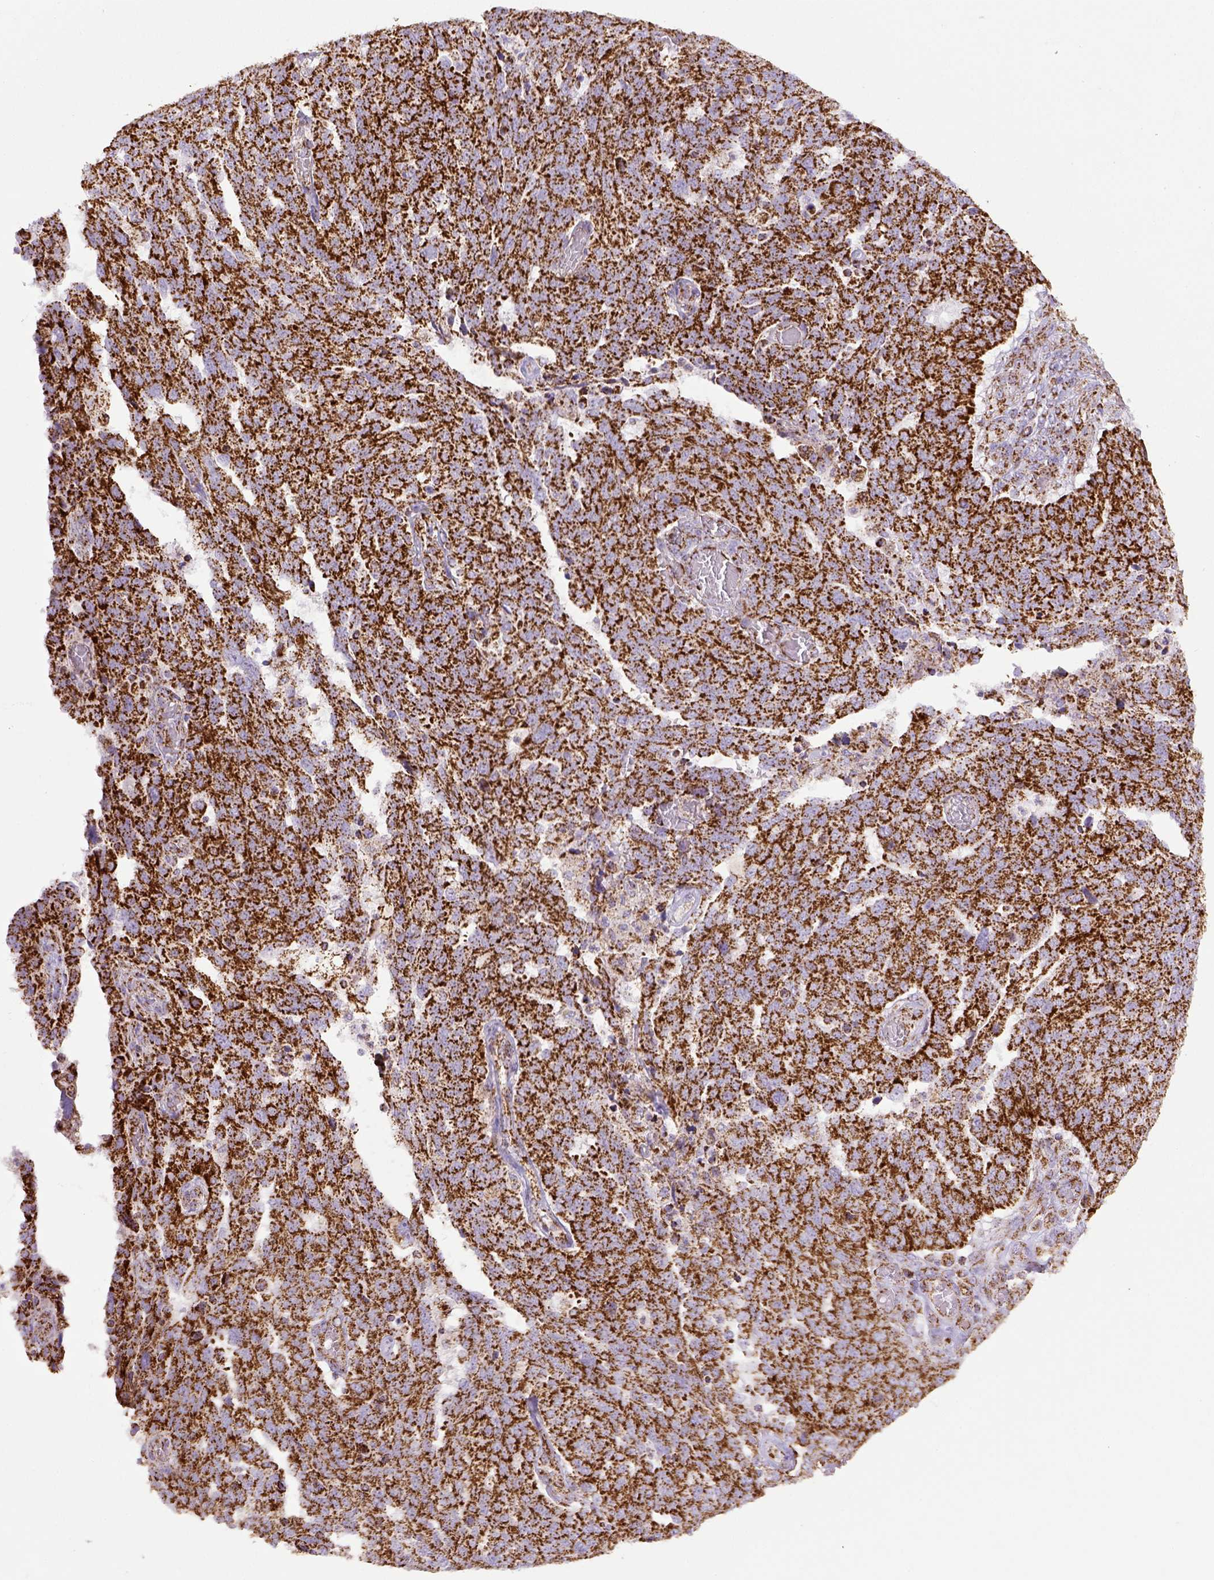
{"staining": {"intensity": "strong", "quantity": ">75%", "location": "cytoplasmic/membranous"}, "tissue": "ovarian cancer", "cell_type": "Tumor cells", "image_type": "cancer", "snomed": [{"axis": "morphology", "description": "Cystadenocarcinoma, serous, NOS"}, {"axis": "topography", "description": "Ovary"}], "caption": "Immunohistochemical staining of serous cystadenocarcinoma (ovarian) demonstrates high levels of strong cytoplasmic/membranous protein expression in about >75% of tumor cells.", "gene": "MT-CO1", "patient": {"sex": "female", "age": 67}}